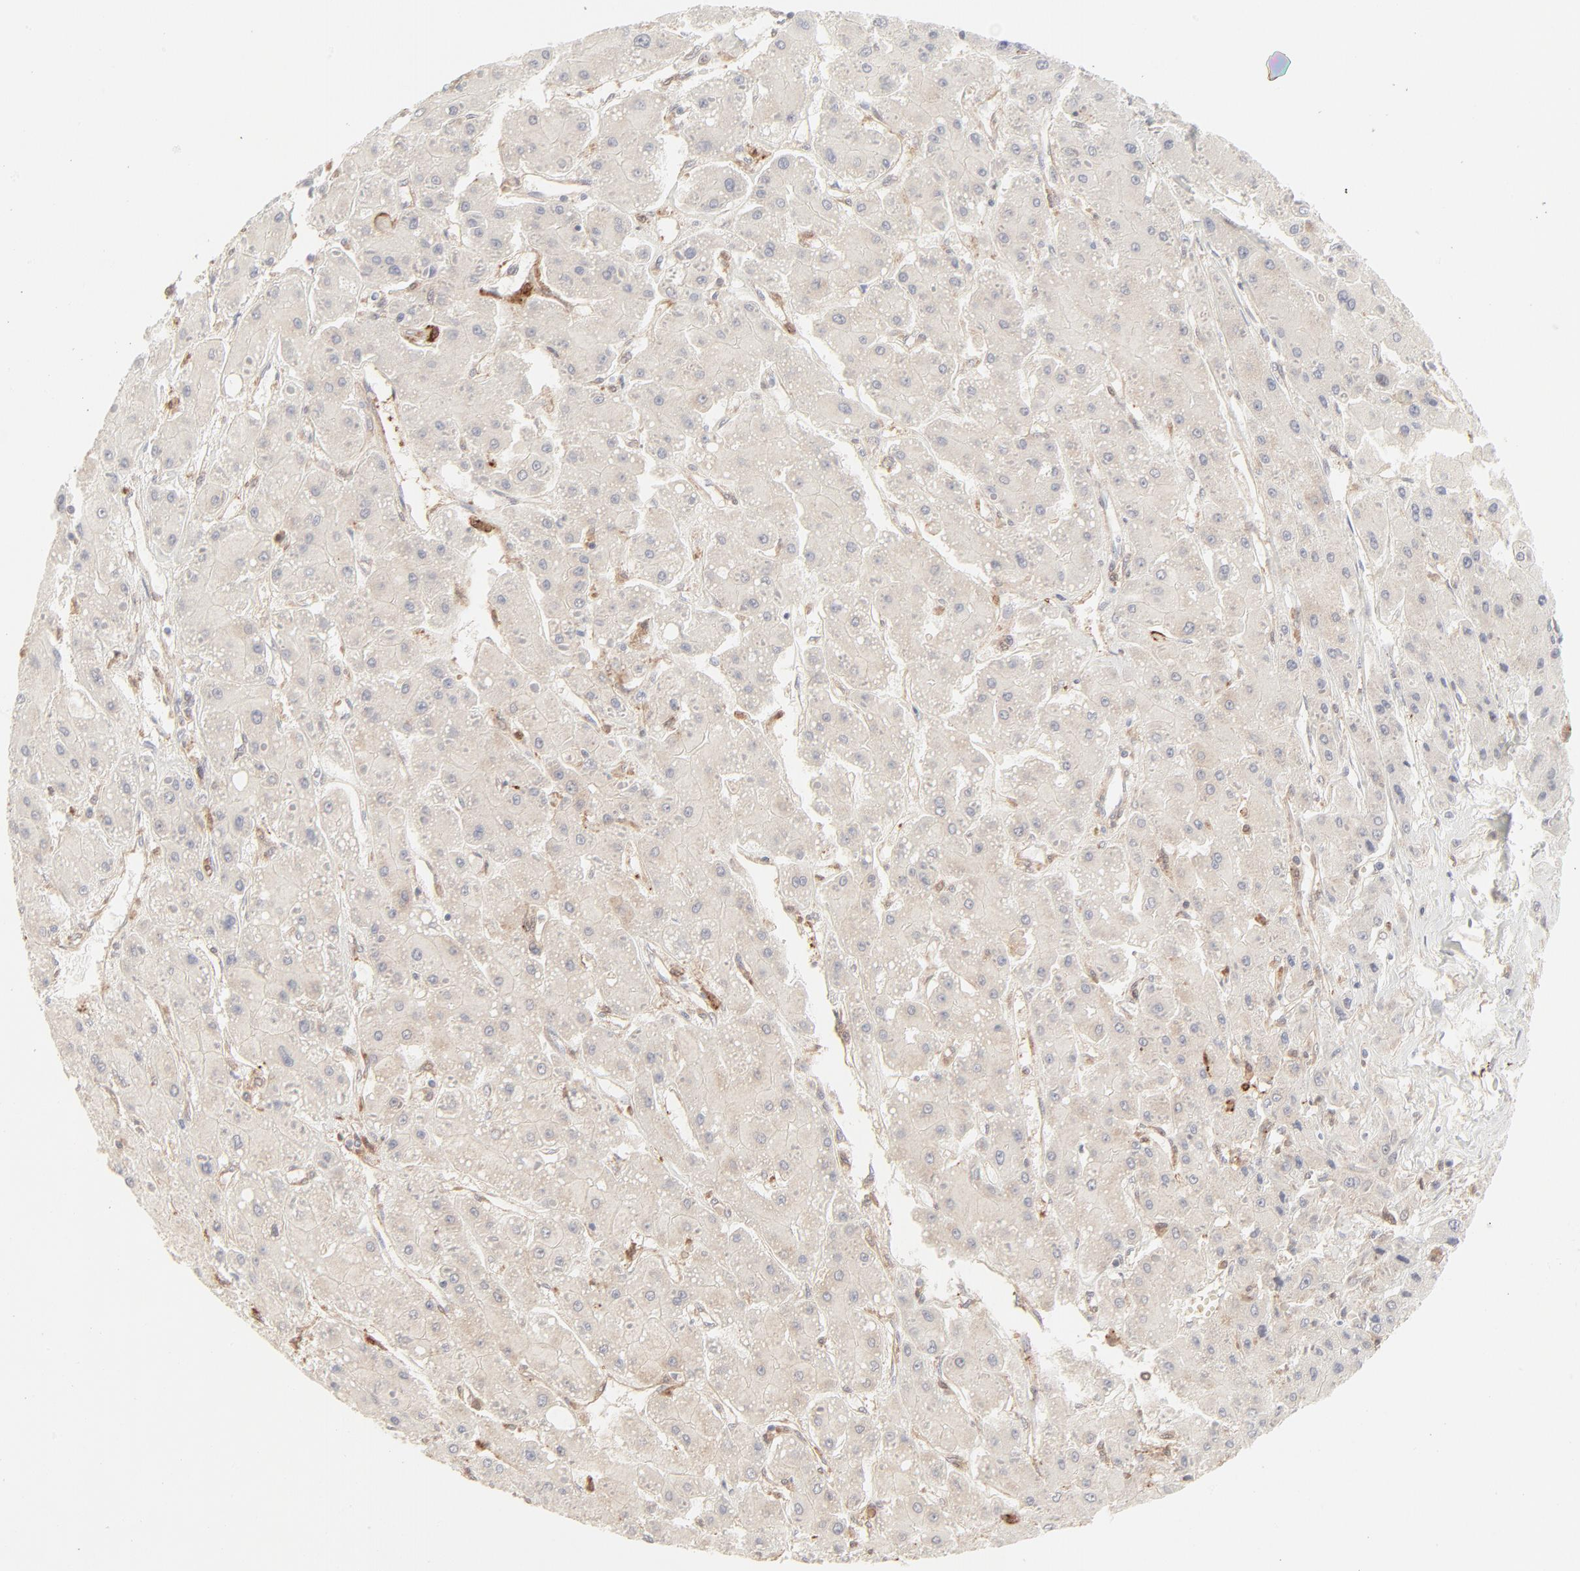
{"staining": {"intensity": "negative", "quantity": "none", "location": "none"}, "tissue": "liver cancer", "cell_type": "Tumor cells", "image_type": "cancer", "snomed": [{"axis": "morphology", "description": "Carcinoma, Hepatocellular, NOS"}, {"axis": "topography", "description": "Liver"}], "caption": "High power microscopy image of an immunohistochemistry (IHC) photomicrograph of liver hepatocellular carcinoma, revealing no significant positivity in tumor cells.", "gene": "LGALS2", "patient": {"sex": "female", "age": 52}}